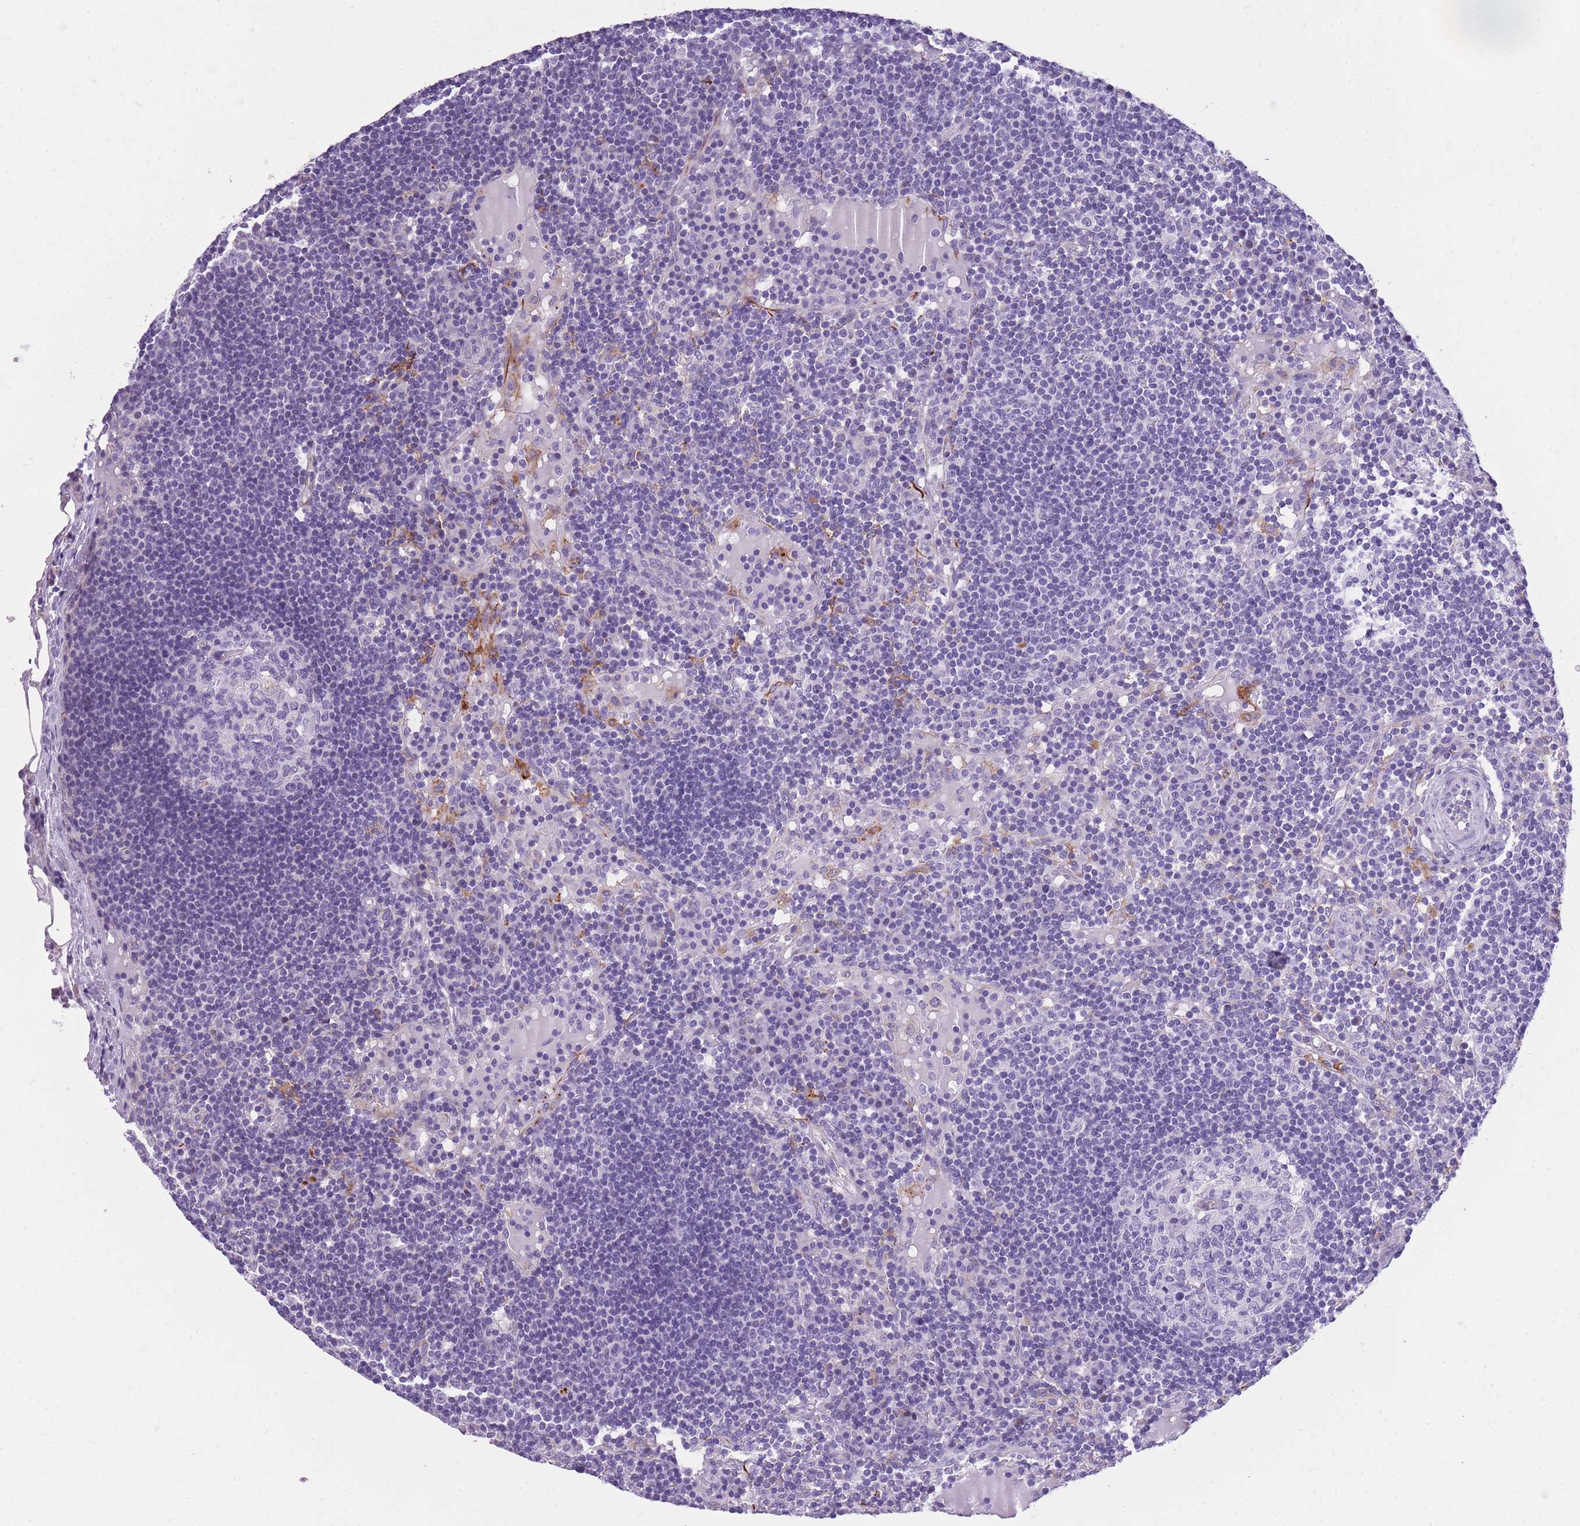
{"staining": {"intensity": "negative", "quantity": "none", "location": "none"}, "tissue": "lymph node", "cell_type": "Germinal center cells", "image_type": "normal", "snomed": [{"axis": "morphology", "description": "Normal tissue, NOS"}, {"axis": "topography", "description": "Lymph node"}], "caption": "Immunohistochemistry (IHC) of normal human lymph node shows no positivity in germinal center cells. (DAB (3,3'-diaminobenzidine) immunohistochemistry visualized using brightfield microscopy, high magnification).", "gene": "RADX", "patient": {"sex": "male", "age": 53}}